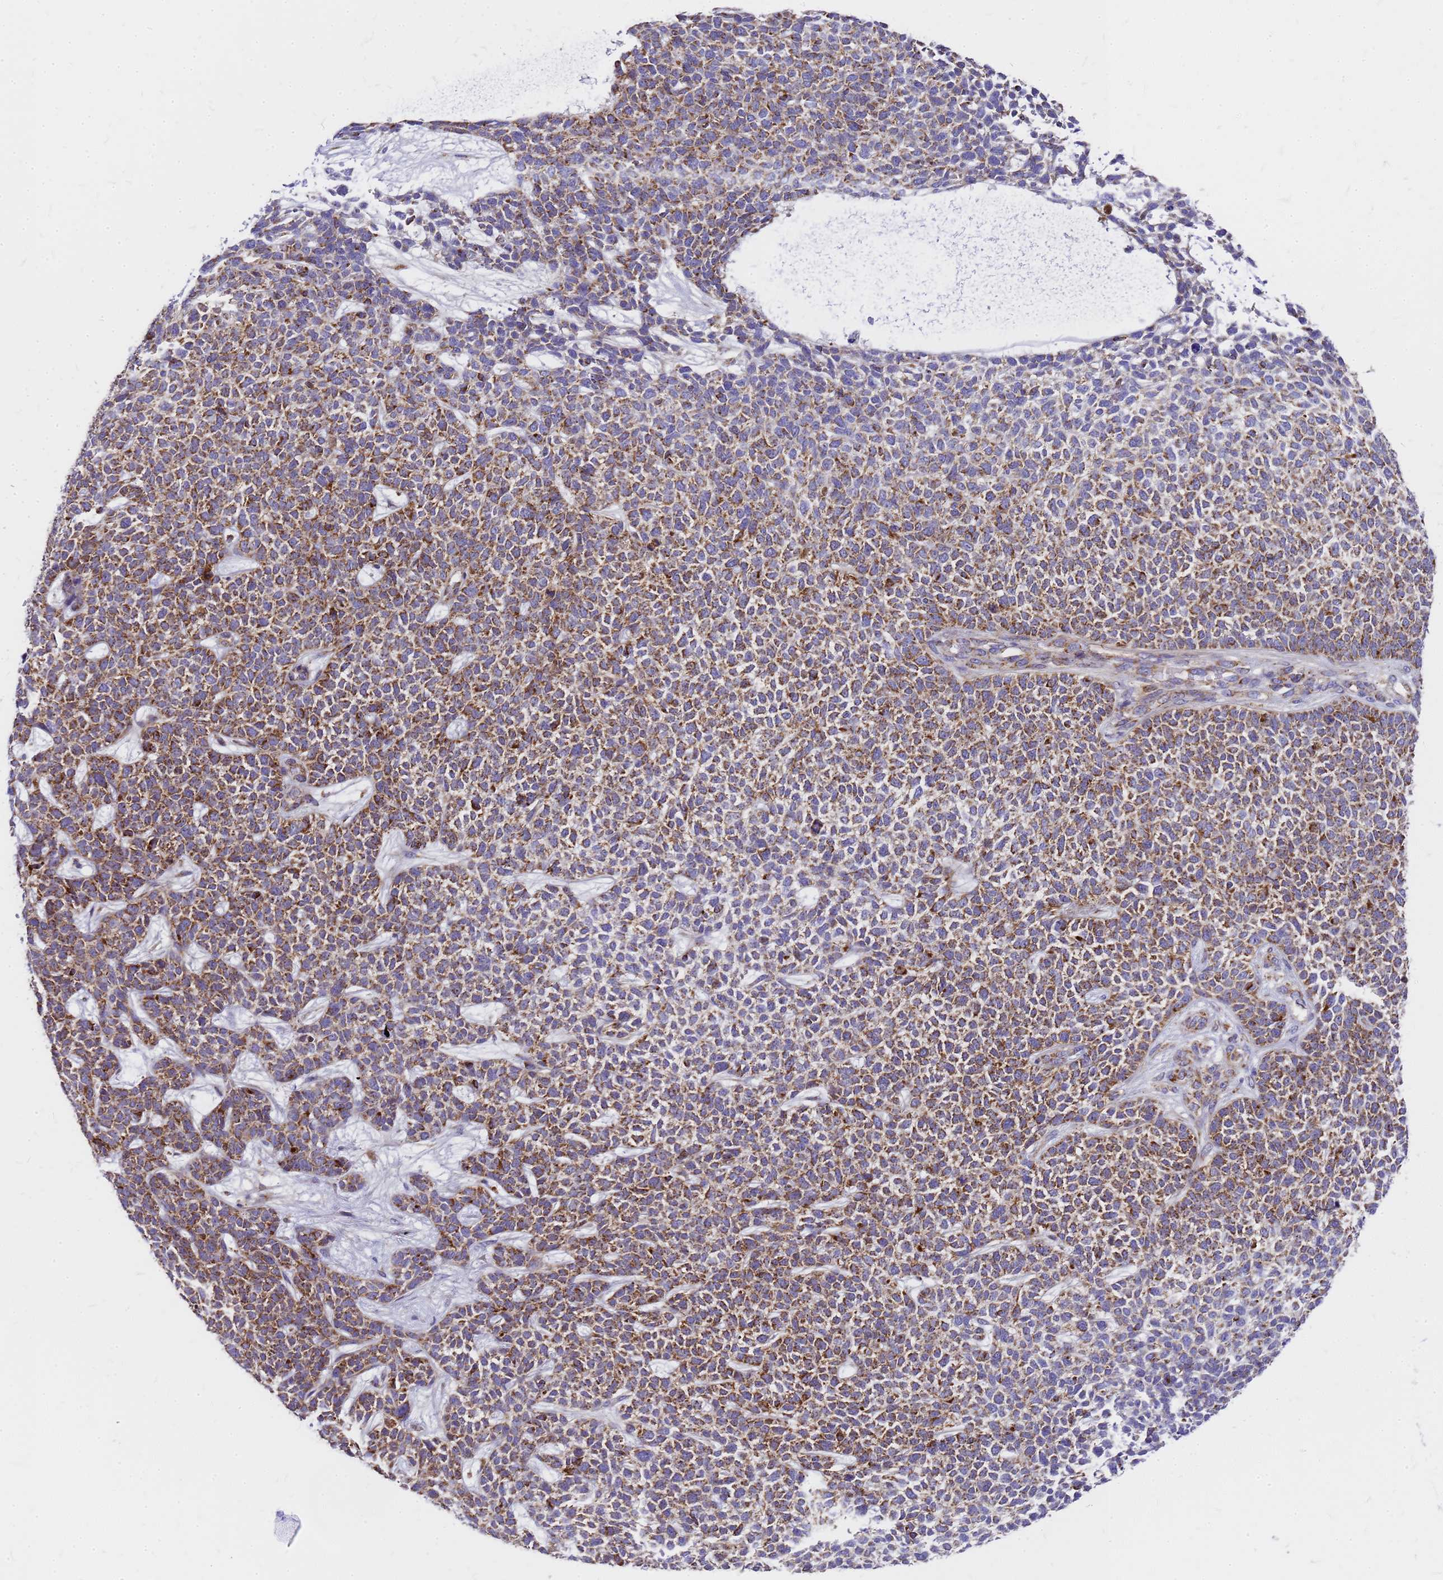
{"staining": {"intensity": "moderate", "quantity": ">75%", "location": "cytoplasmic/membranous"}, "tissue": "skin cancer", "cell_type": "Tumor cells", "image_type": "cancer", "snomed": [{"axis": "morphology", "description": "Basal cell carcinoma"}, {"axis": "topography", "description": "Skin"}], "caption": "This histopathology image reveals basal cell carcinoma (skin) stained with immunohistochemistry (IHC) to label a protein in brown. The cytoplasmic/membranous of tumor cells show moderate positivity for the protein. Nuclei are counter-stained blue.", "gene": "MRPS26", "patient": {"sex": "female", "age": 84}}